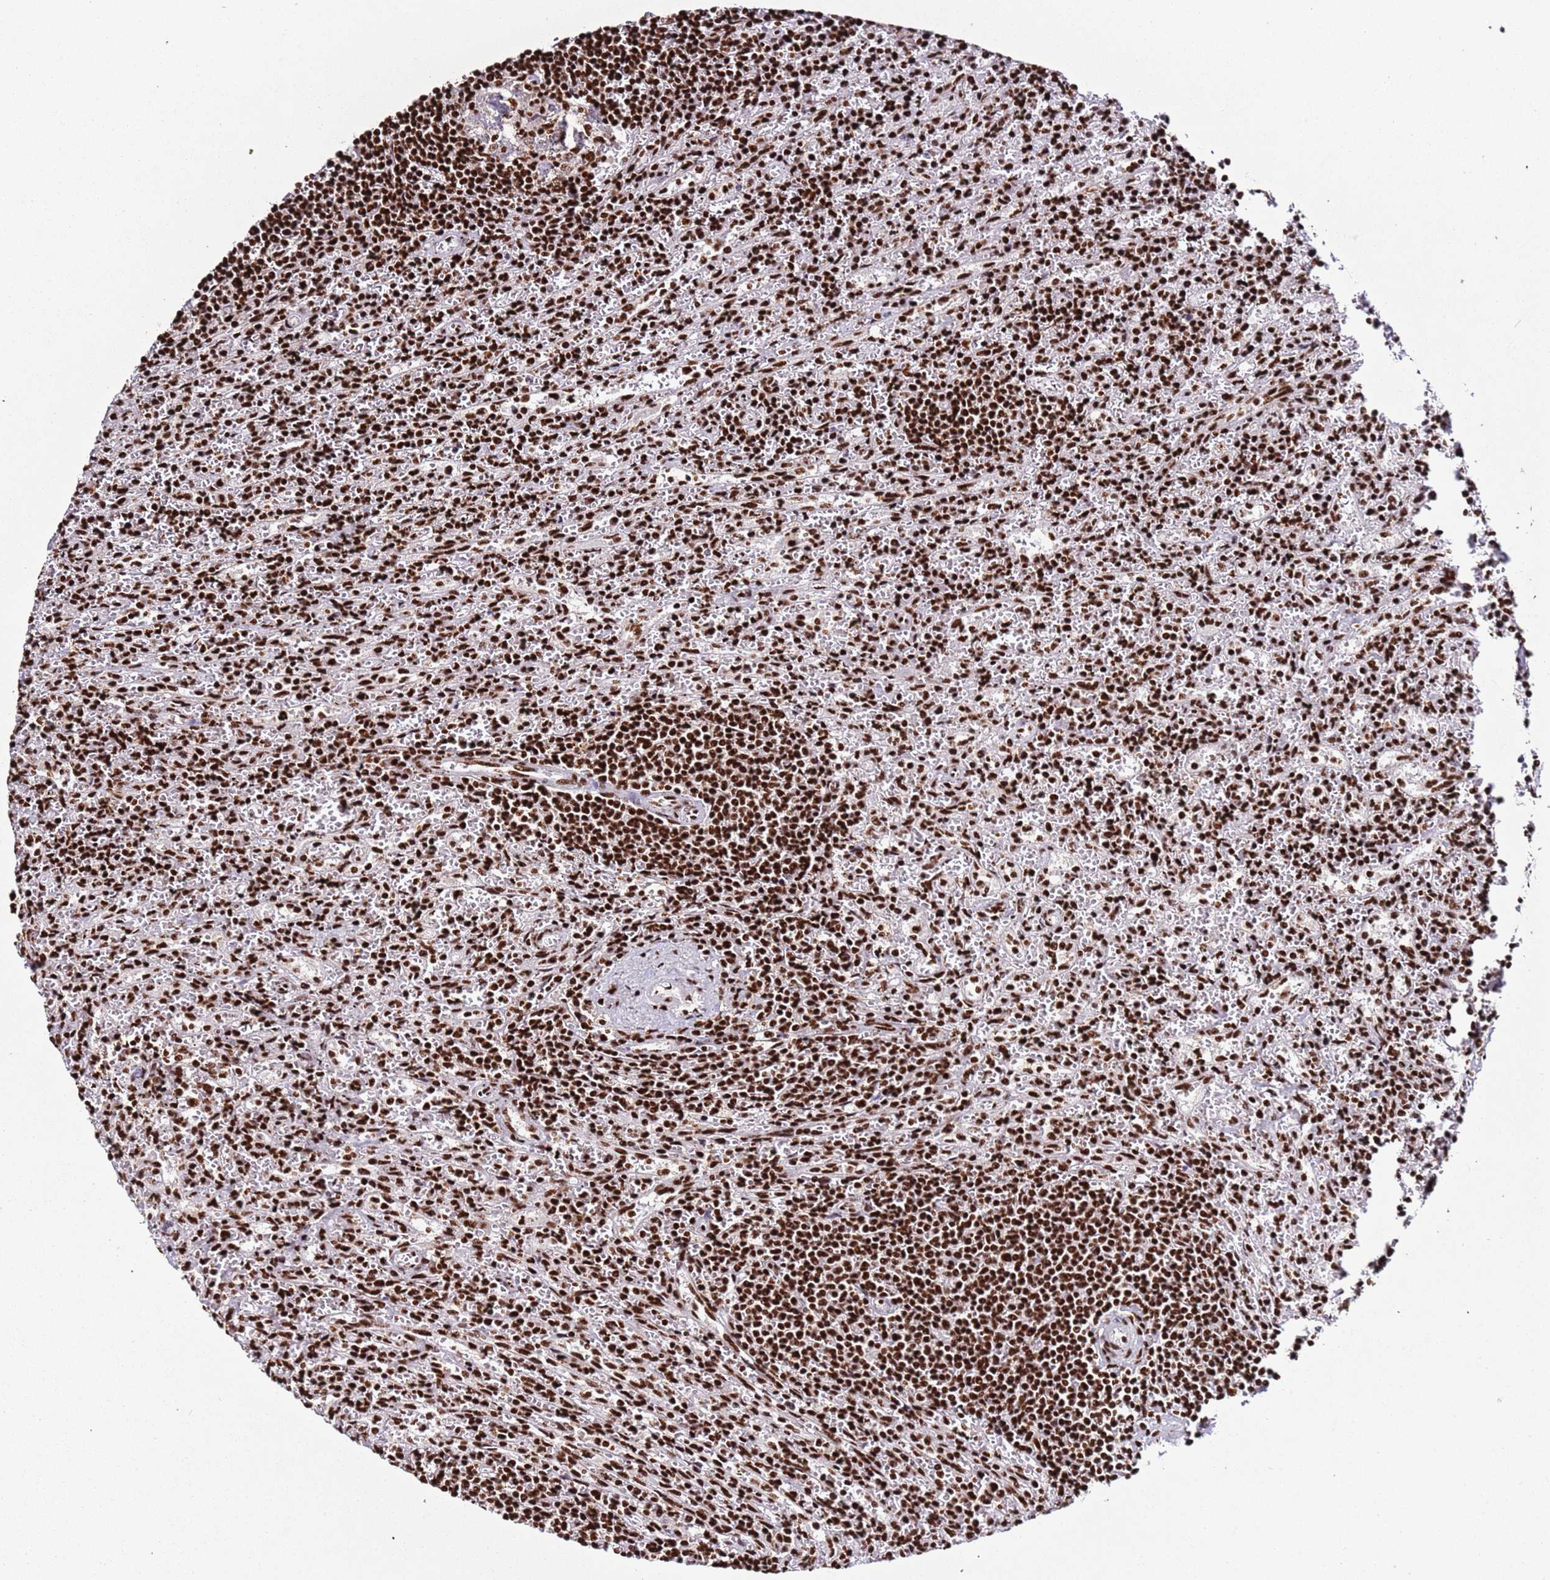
{"staining": {"intensity": "strong", "quantity": ">75%", "location": "nuclear"}, "tissue": "lymphoma", "cell_type": "Tumor cells", "image_type": "cancer", "snomed": [{"axis": "morphology", "description": "Malignant lymphoma, non-Hodgkin's type, Low grade"}, {"axis": "topography", "description": "Spleen"}], "caption": "Lymphoma stained with IHC displays strong nuclear positivity in approximately >75% of tumor cells.", "gene": "C6orf226", "patient": {"sex": "male", "age": 76}}